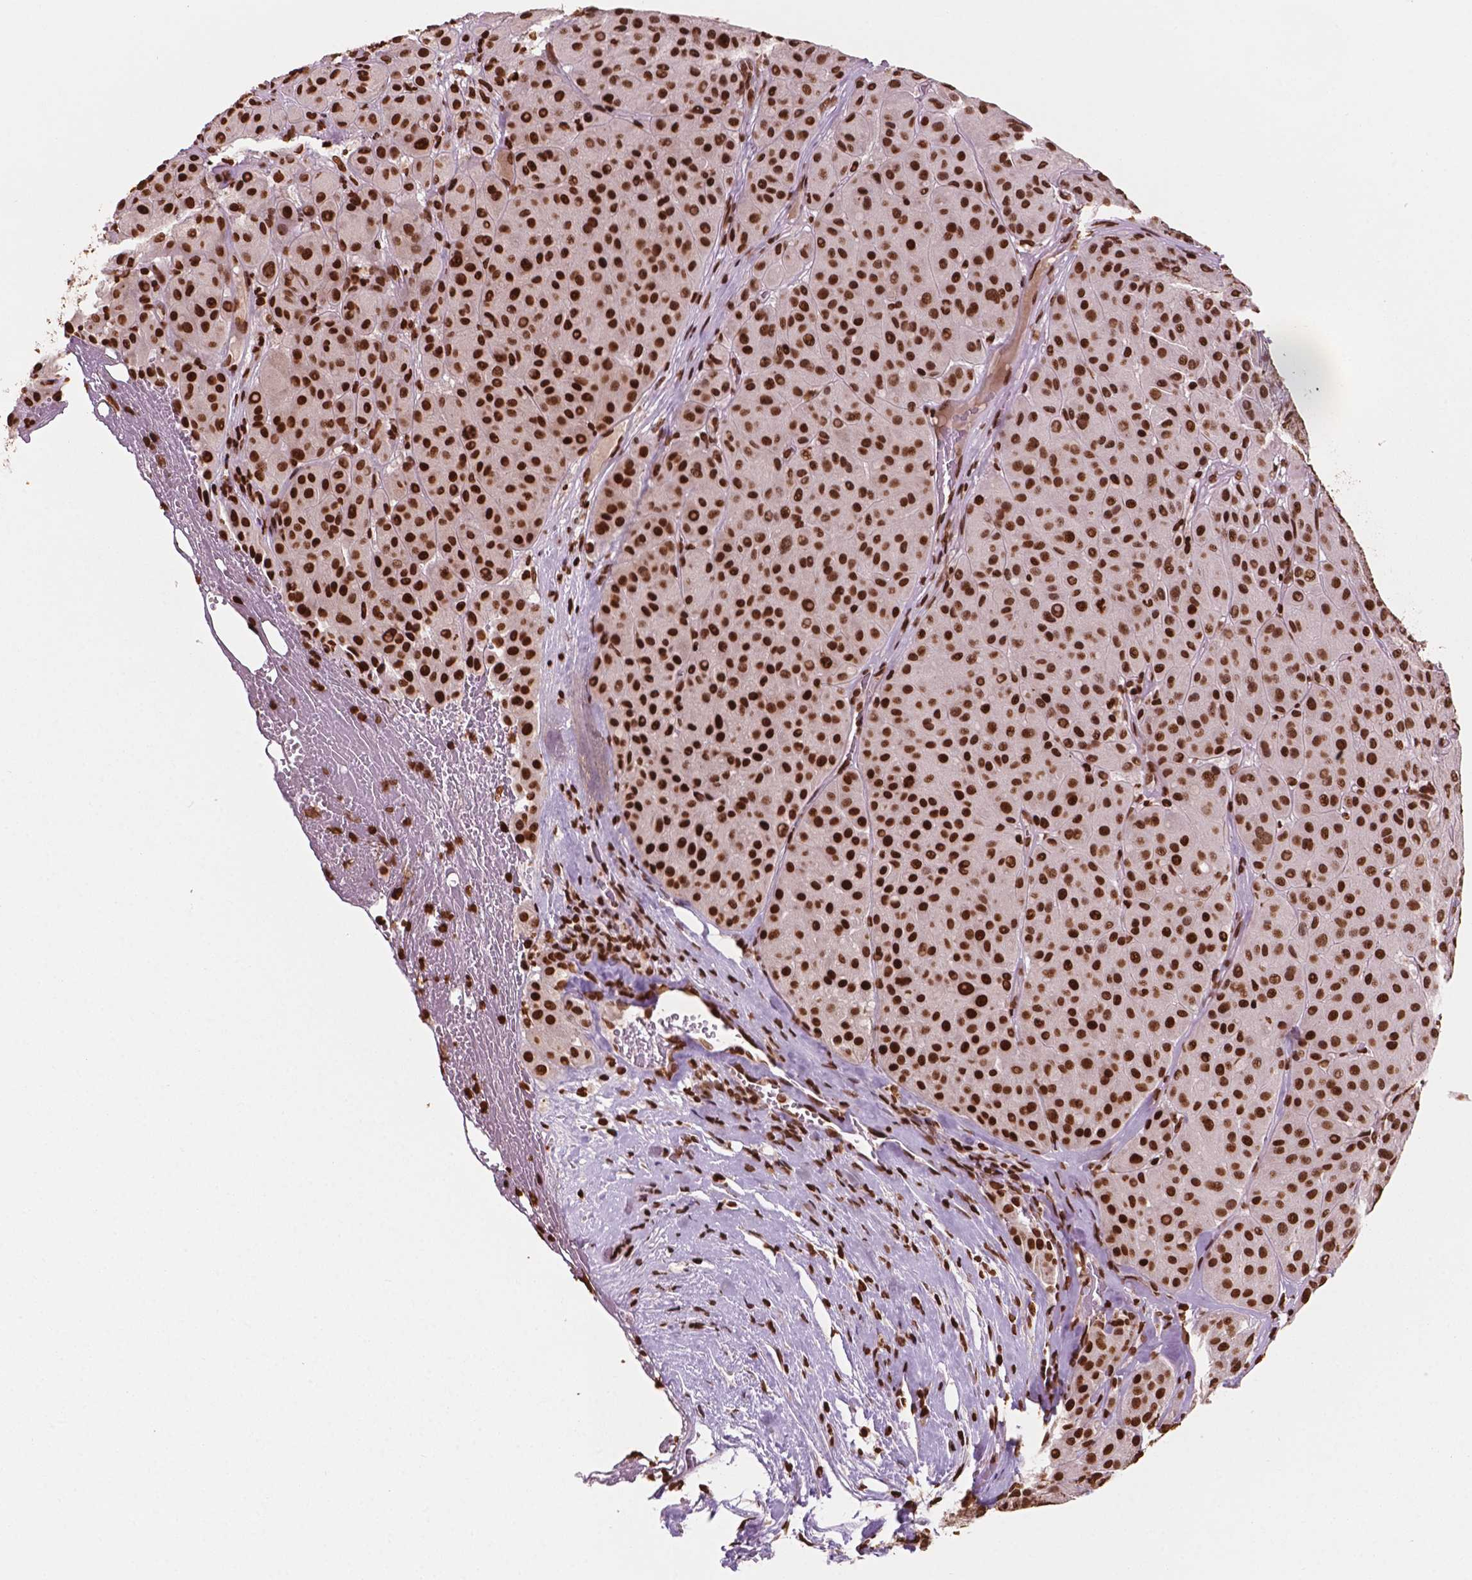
{"staining": {"intensity": "strong", "quantity": ">75%", "location": "nuclear"}, "tissue": "melanoma", "cell_type": "Tumor cells", "image_type": "cancer", "snomed": [{"axis": "morphology", "description": "Malignant melanoma, Metastatic site"}, {"axis": "topography", "description": "Smooth muscle"}], "caption": "IHC of melanoma shows high levels of strong nuclear expression in about >75% of tumor cells.", "gene": "H3C7", "patient": {"sex": "male", "age": 41}}